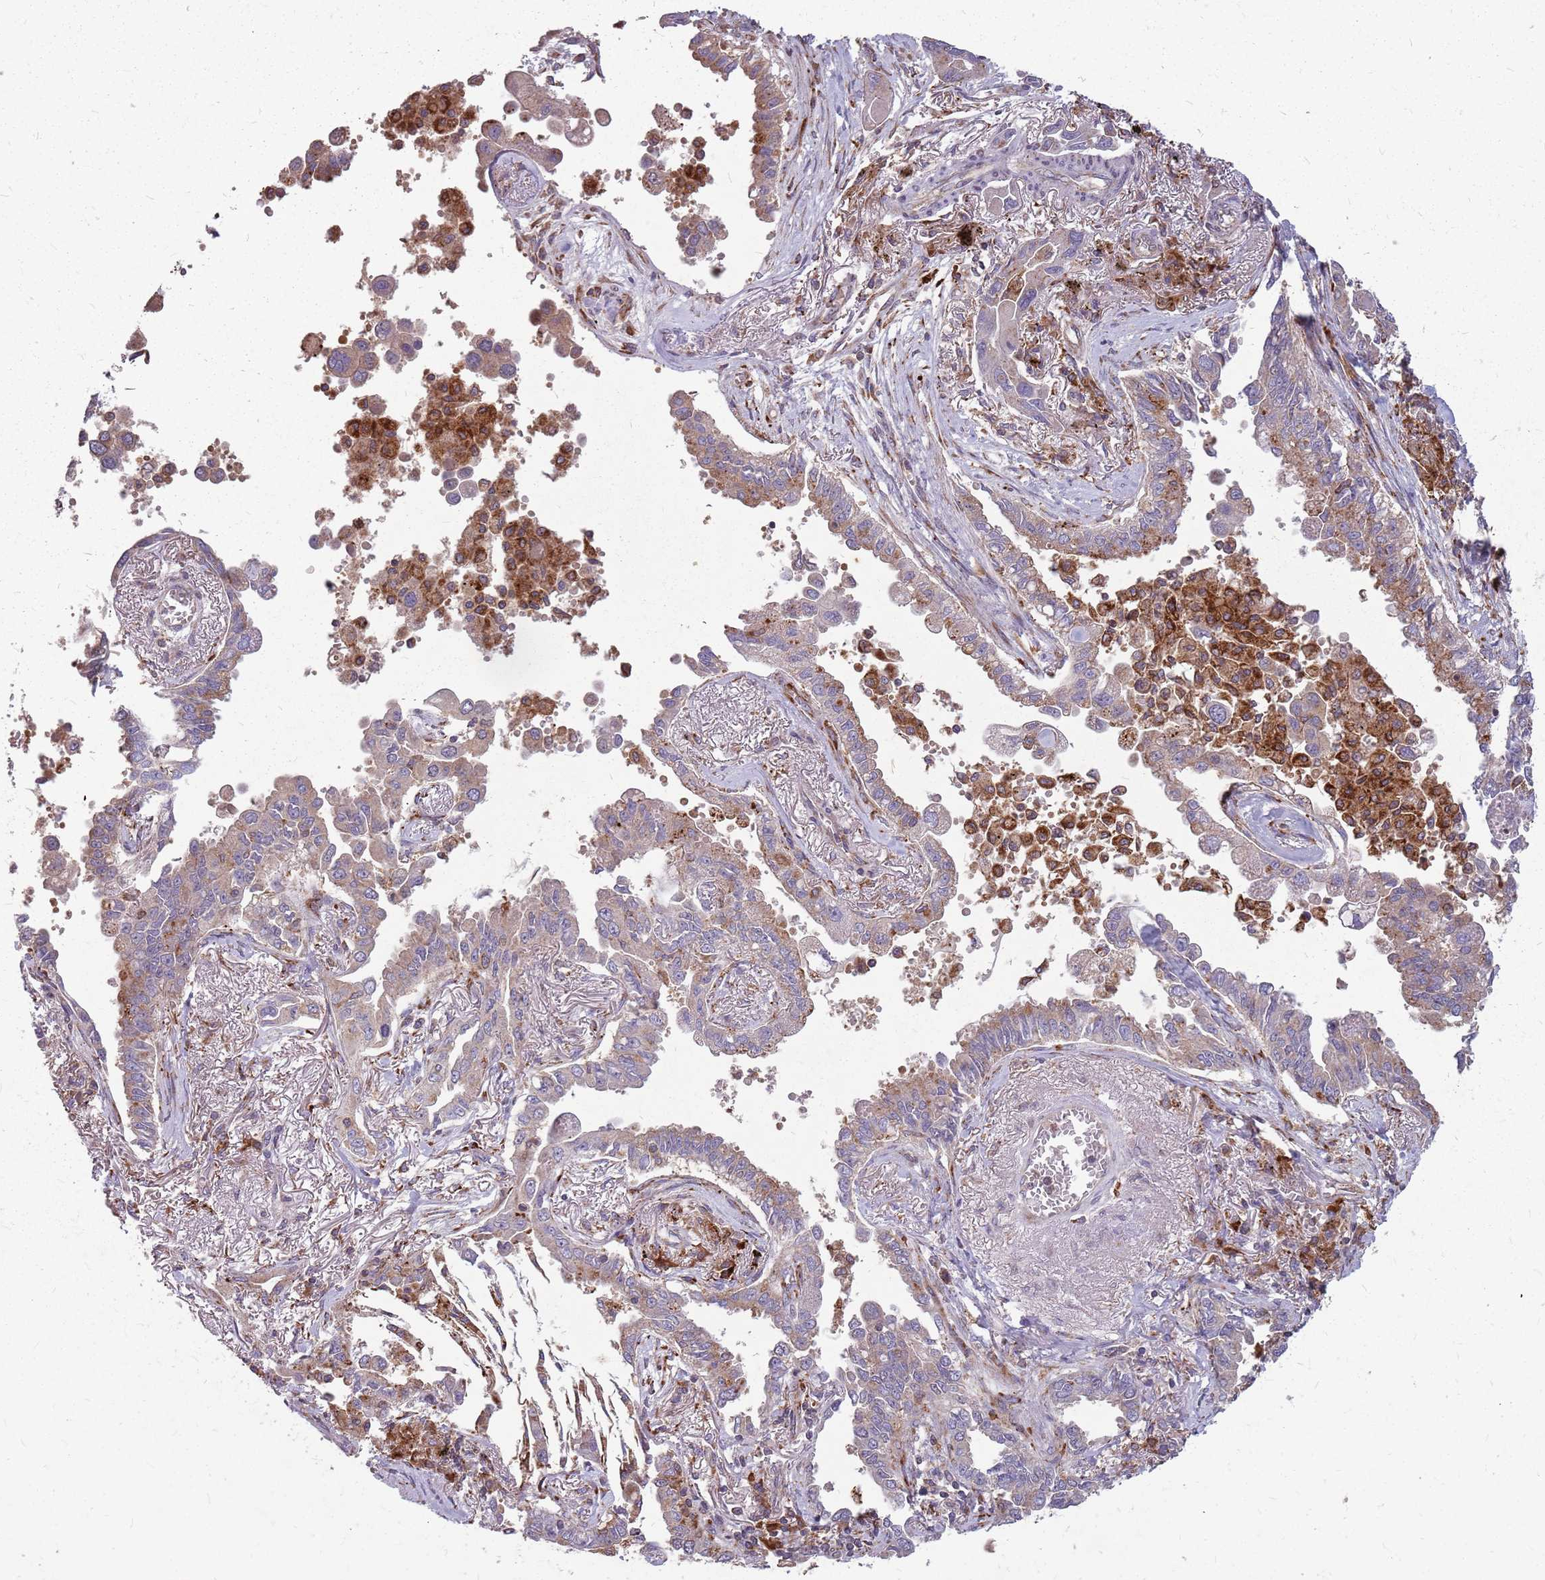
{"staining": {"intensity": "moderate", "quantity": "<25%", "location": "cytoplasmic/membranous"}, "tissue": "lung cancer", "cell_type": "Tumor cells", "image_type": "cancer", "snomed": [{"axis": "morphology", "description": "Adenocarcinoma, NOS"}, {"axis": "topography", "description": "Lung"}], "caption": "High-power microscopy captured an immunohistochemistry histopathology image of lung cancer (adenocarcinoma), revealing moderate cytoplasmic/membranous positivity in approximately <25% of tumor cells.", "gene": "NME4", "patient": {"sex": "male", "age": 67}}